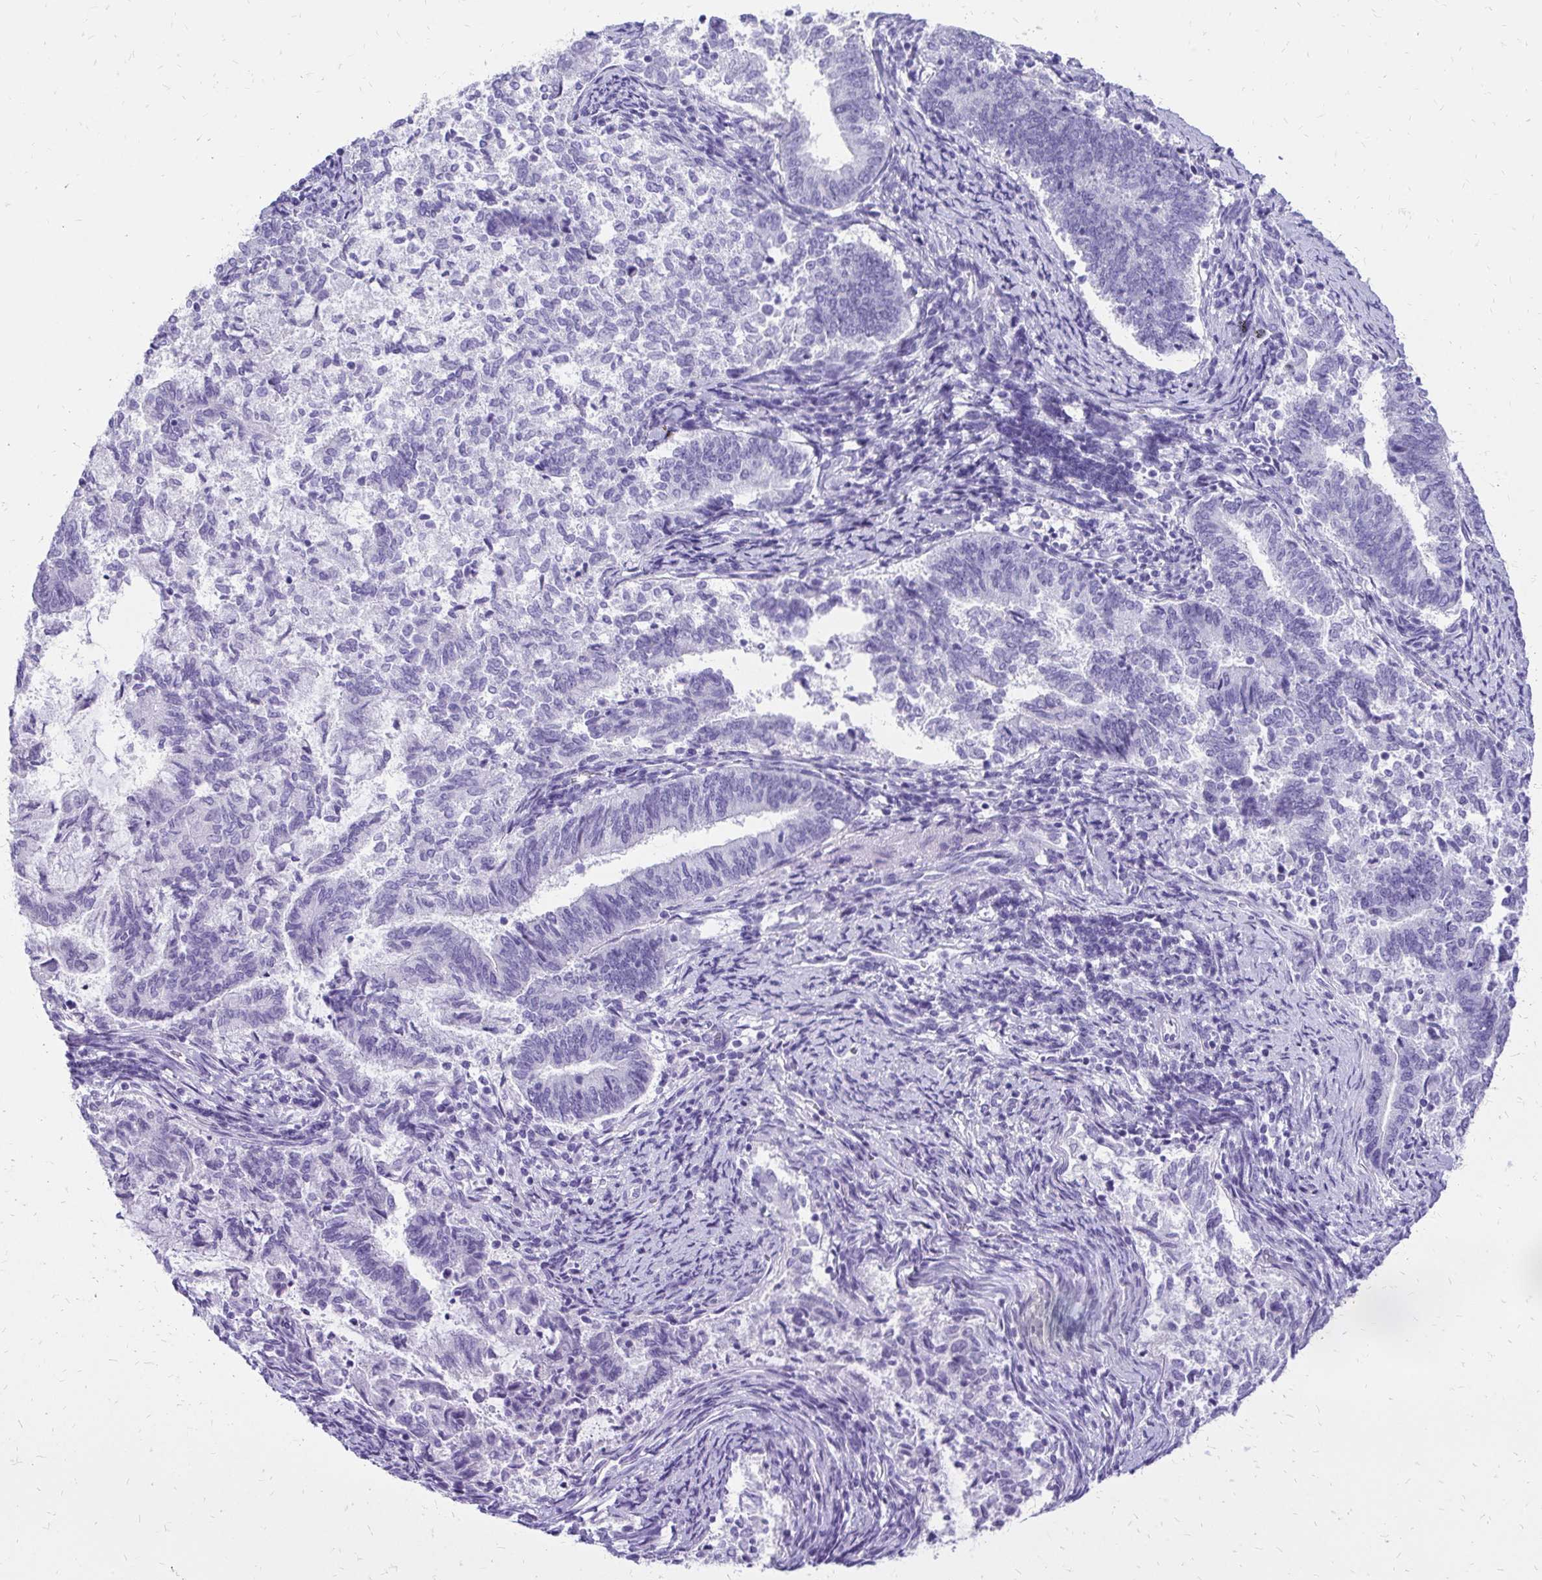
{"staining": {"intensity": "negative", "quantity": "none", "location": "none"}, "tissue": "endometrial cancer", "cell_type": "Tumor cells", "image_type": "cancer", "snomed": [{"axis": "morphology", "description": "Adenocarcinoma, NOS"}, {"axis": "topography", "description": "Endometrium"}], "caption": "There is no significant staining in tumor cells of endometrial cancer.", "gene": "SLC32A1", "patient": {"sex": "female", "age": 65}}